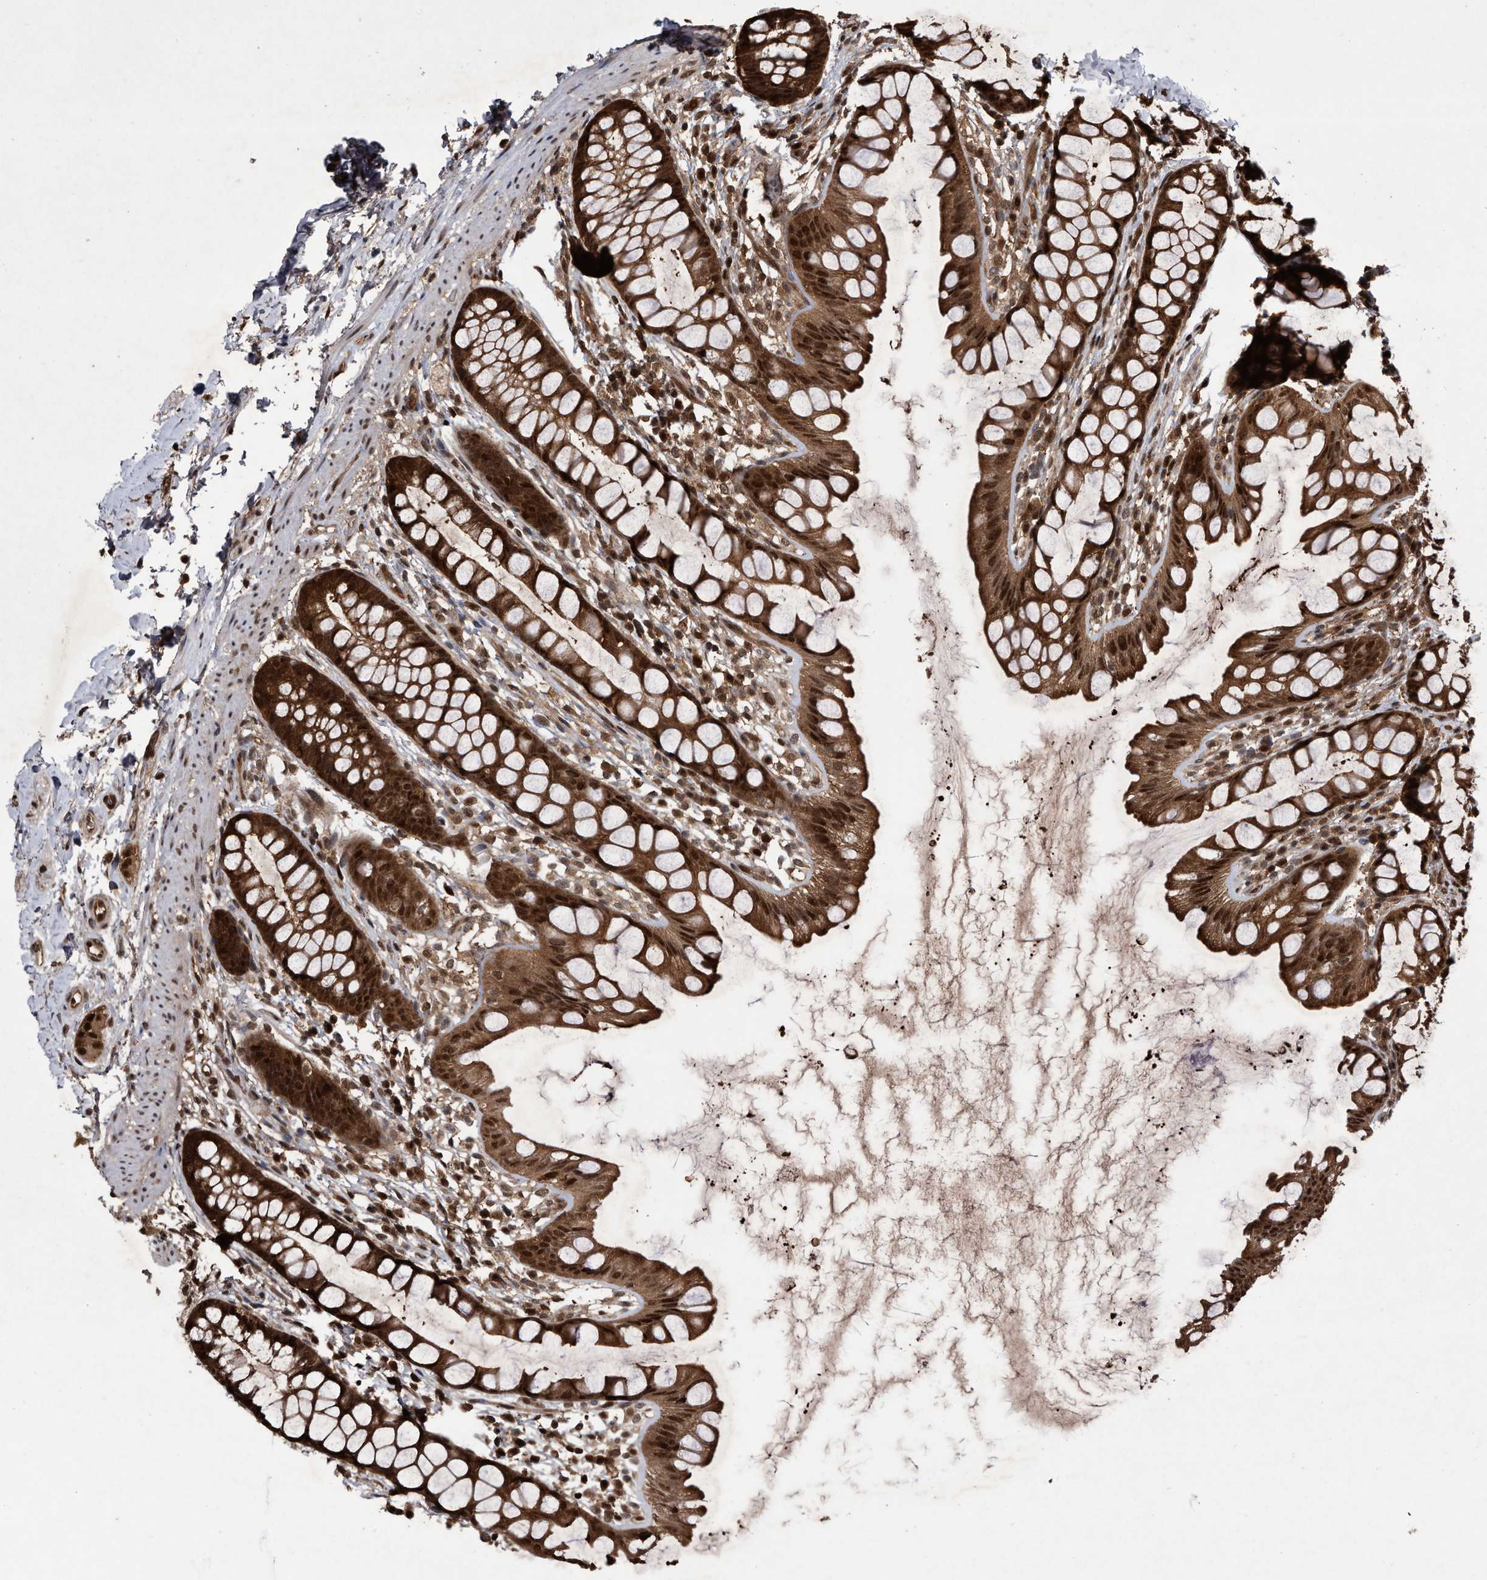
{"staining": {"intensity": "strong", "quantity": ">75%", "location": "cytoplasmic/membranous,nuclear"}, "tissue": "rectum", "cell_type": "Glandular cells", "image_type": "normal", "snomed": [{"axis": "morphology", "description": "Normal tissue, NOS"}, {"axis": "topography", "description": "Rectum"}], "caption": "Strong cytoplasmic/membranous,nuclear expression is seen in about >75% of glandular cells in benign rectum. (Stains: DAB in brown, nuclei in blue, Microscopy: brightfield microscopy at high magnification).", "gene": "RAD23B", "patient": {"sex": "female", "age": 65}}